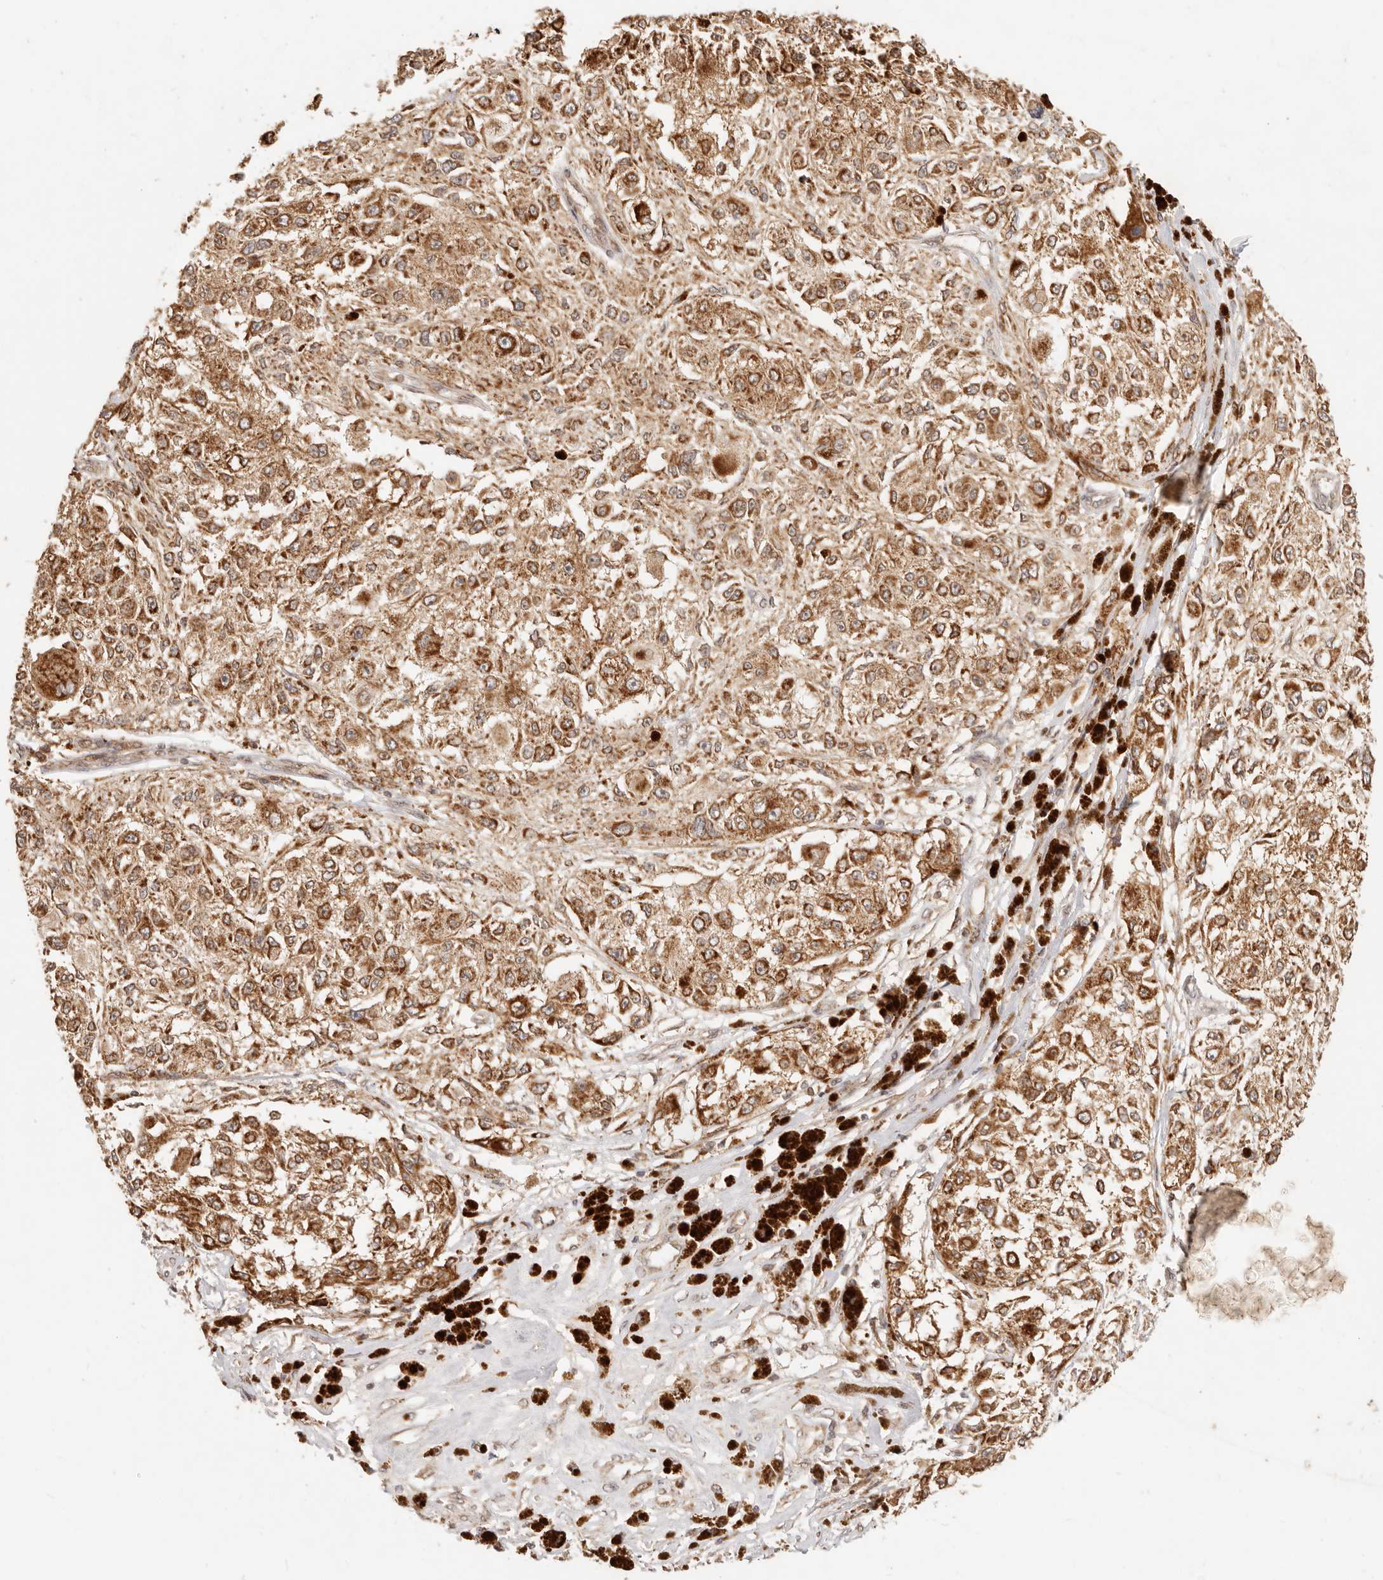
{"staining": {"intensity": "moderate", "quantity": ">75%", "location": "cytoplasmic/membranous"}, "tissue": "melanoma", "cell_type": "Tumor cells", "image_type": "cancer", "snomed": [{"axis": "morphology", "description": "Necrosis, NOS"}, {"axis": "morphology", "description": "Malignant melanoma, NOS"}, {"axis": "topography", "description": "Skin"}], "caption": "Immunohistochemical staining of malignant melanoma exhibits moderate cytoplasmic/membranous protein staining in approximately >75% of tumor cells. (Stains: DAB in brown, nuclei in blue, Microscopy: brightfield microscopy at high magnification).", "gene": "TIMM17A", "patient": {"sex": "female", "age": 87}}